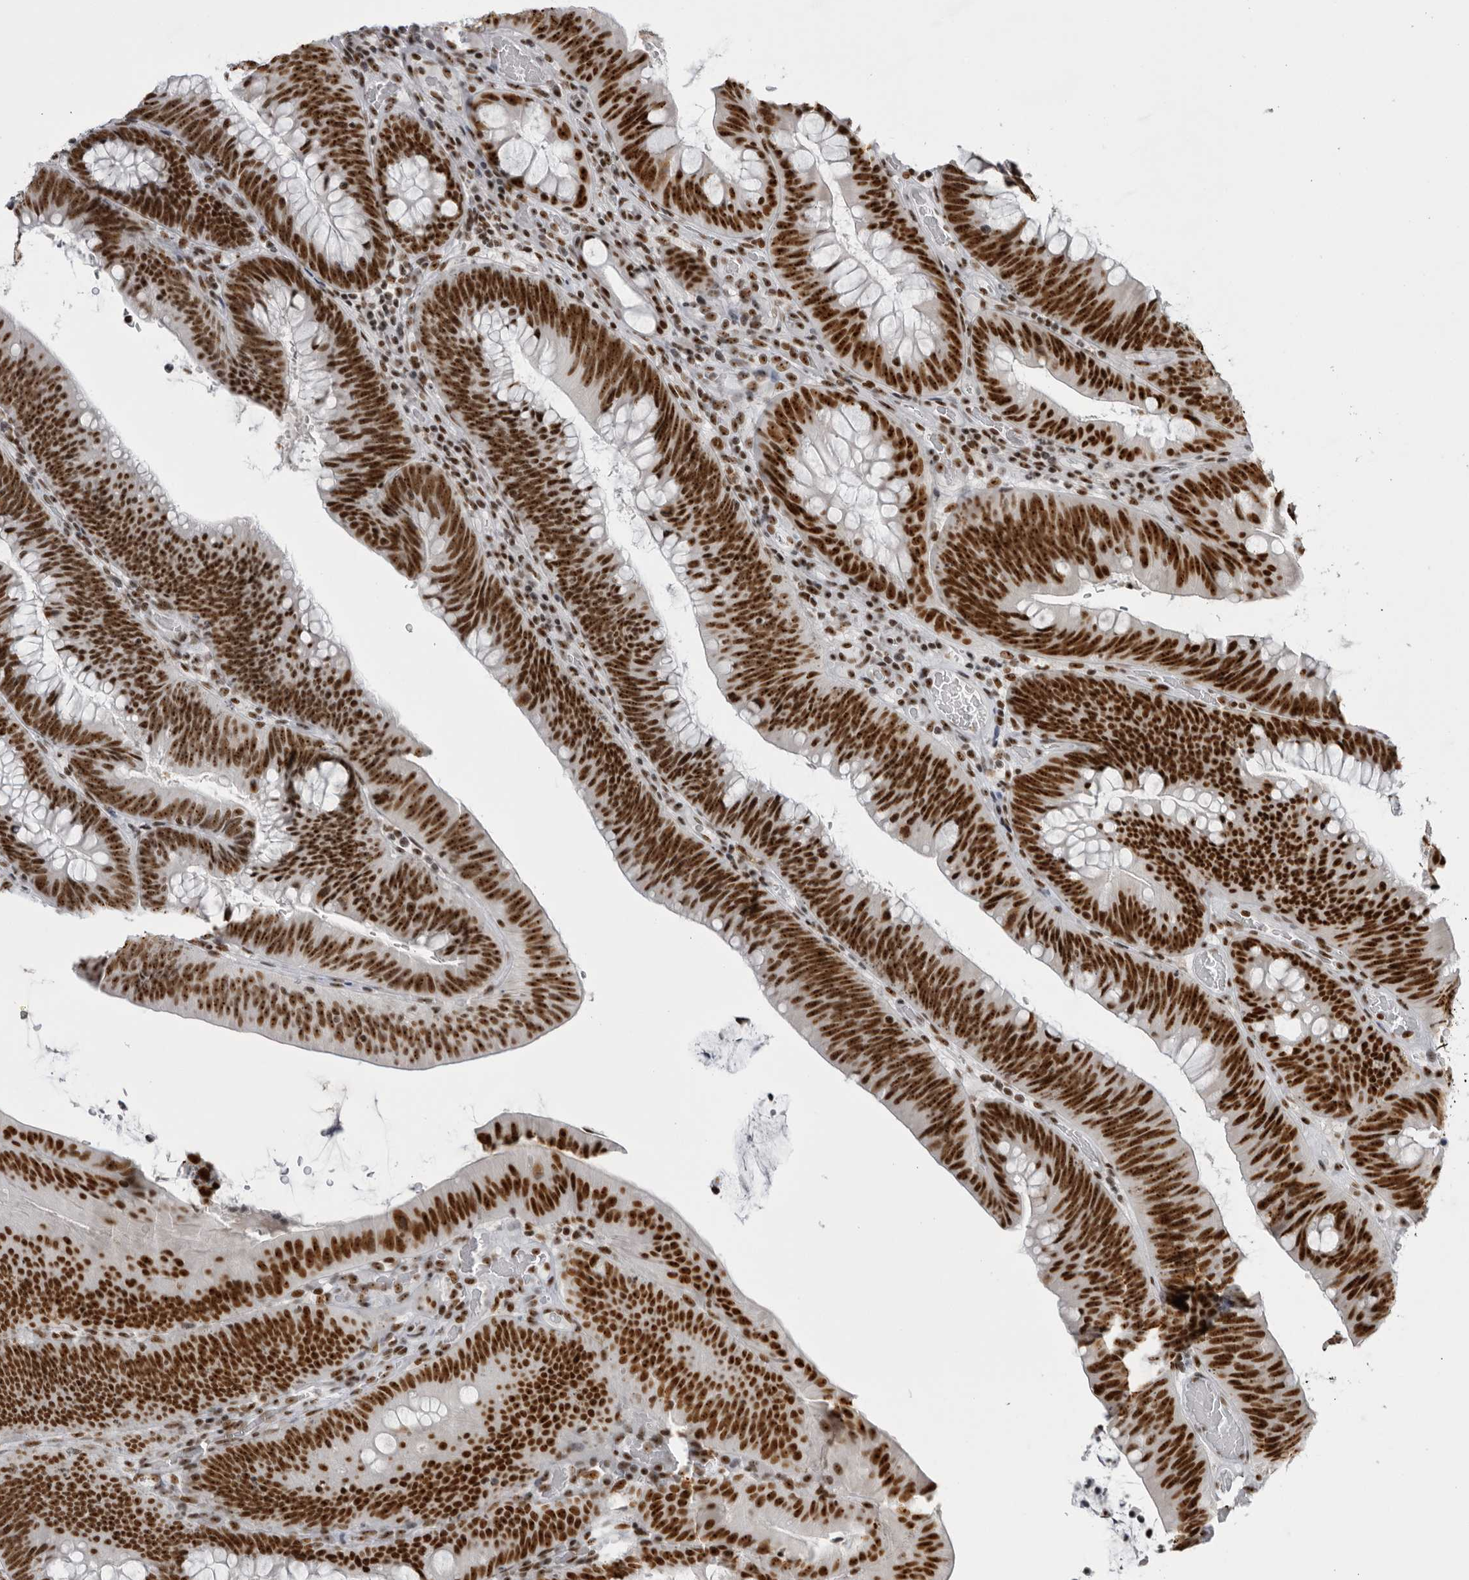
{"staining": {"intensity": "strong", "quantity": ">75%", "location": "nuclear"}, "tissue": "colorectal cancer", "cell_type": "Tumor cells", "image_type": "cancer", "snomed": [{"axis": "morphology", "description": "Normal tissue, NOS"}, {"axis": "topography", "description": "Colon"}], "caption": "Immunohistochemical staining of colorectal cancer exhibits high levels of strong nuclear protein expression in approximately >75% of tumor cells.", "gene": "DHX9", "patient": {"sex": "female", "age": 82}}